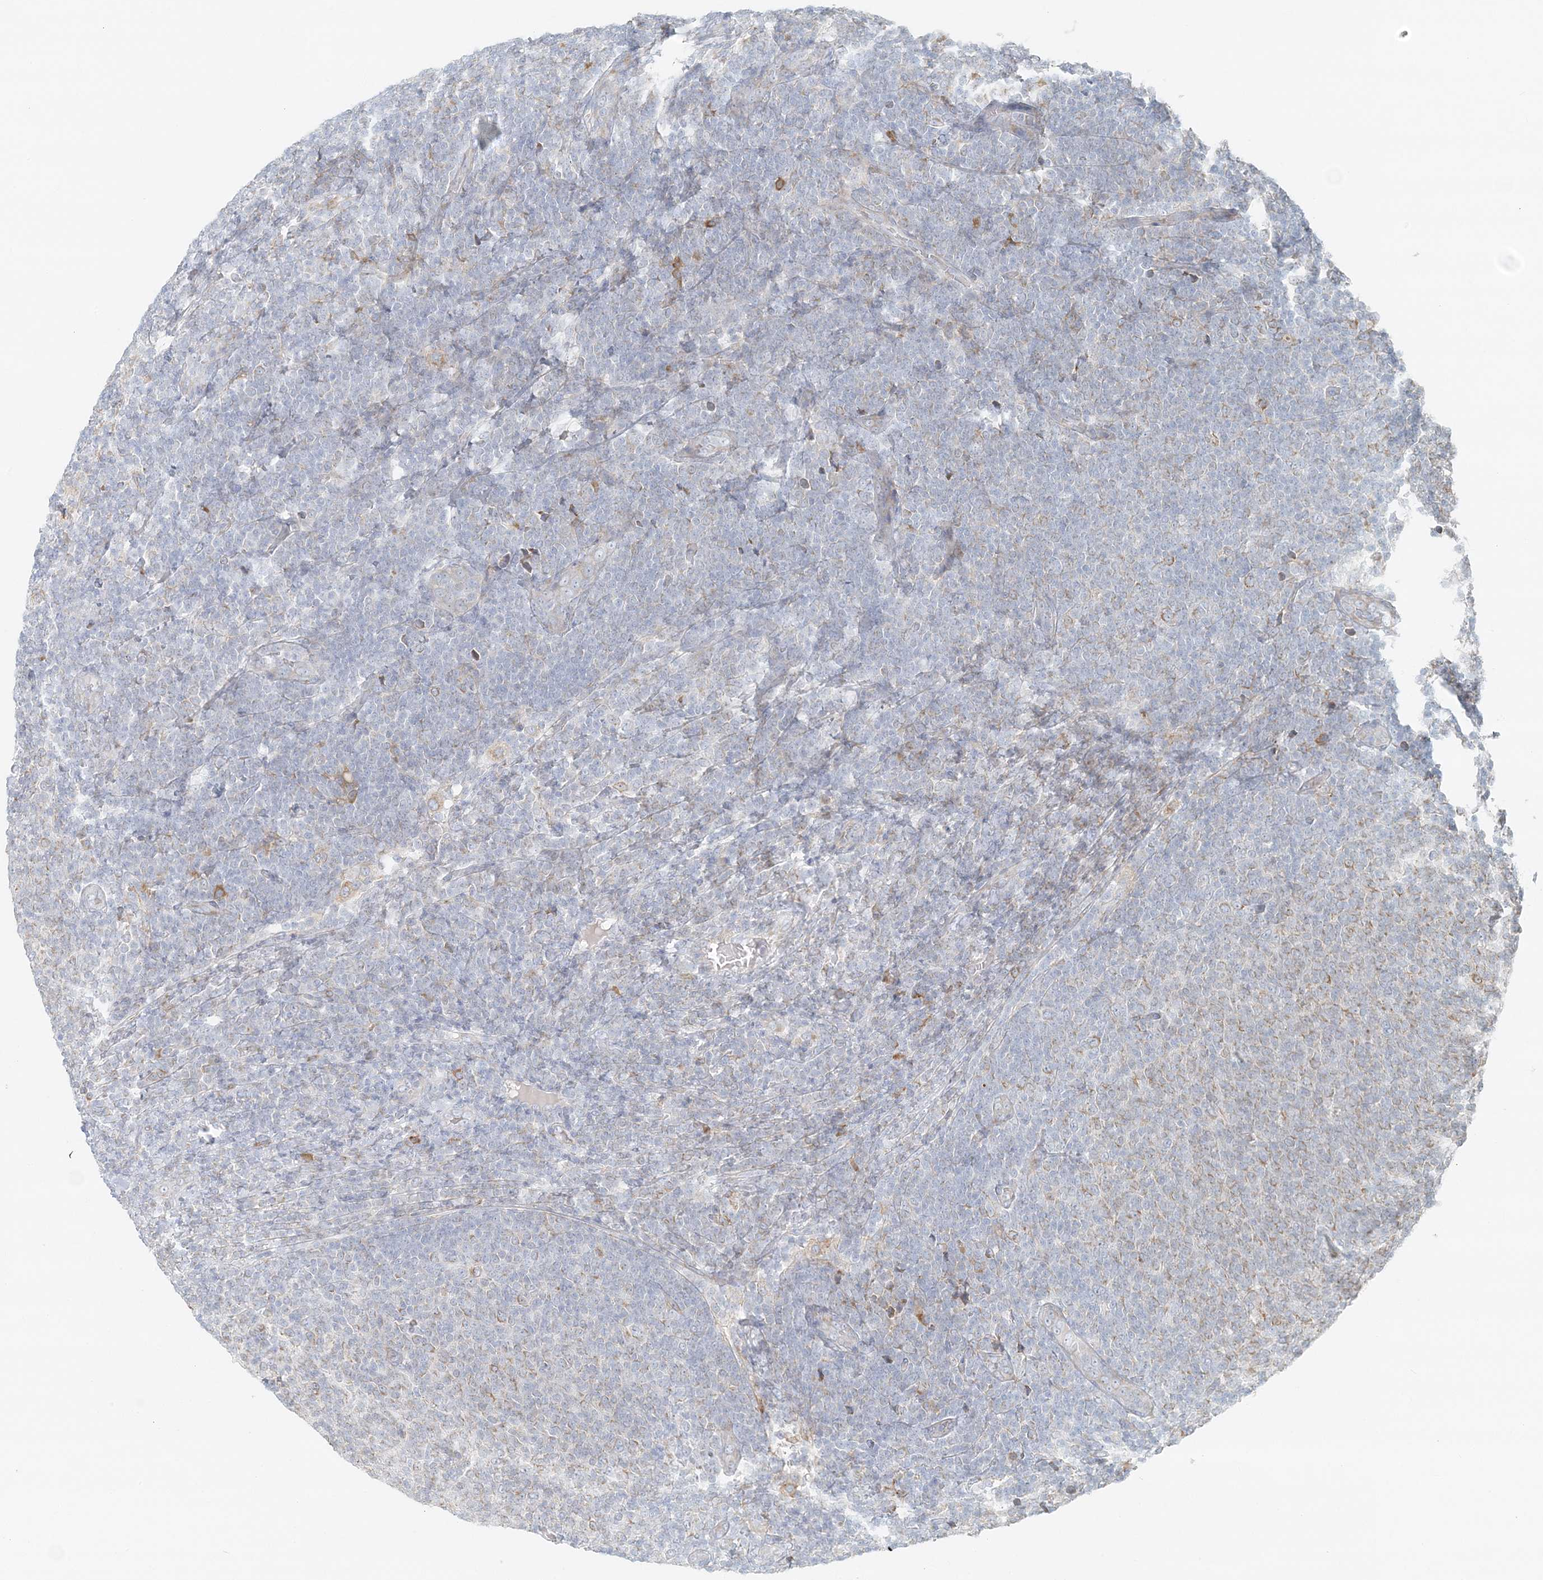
{"staining": {"intensity": "weak", "quantity": "<25%", "location": "cytoplasmic/membranous"}, "tissue": "lymphoma", "cell_type": "Tumor cells", "image_type": "cancer", "snomed": [{"axis": "morphology", "description": "Malignant lymphoma, non-Hodgkin's type, Low grade"}, {"axis": "topography", "description": "Lymph node"}], "caption": "High power microscopy histopathology image of an IHC micrograph of lymphoma, revealing no significant positivity in tumor cells.", "gene": "STK11IP", "patient": {"sex": "male", "age": 66}}